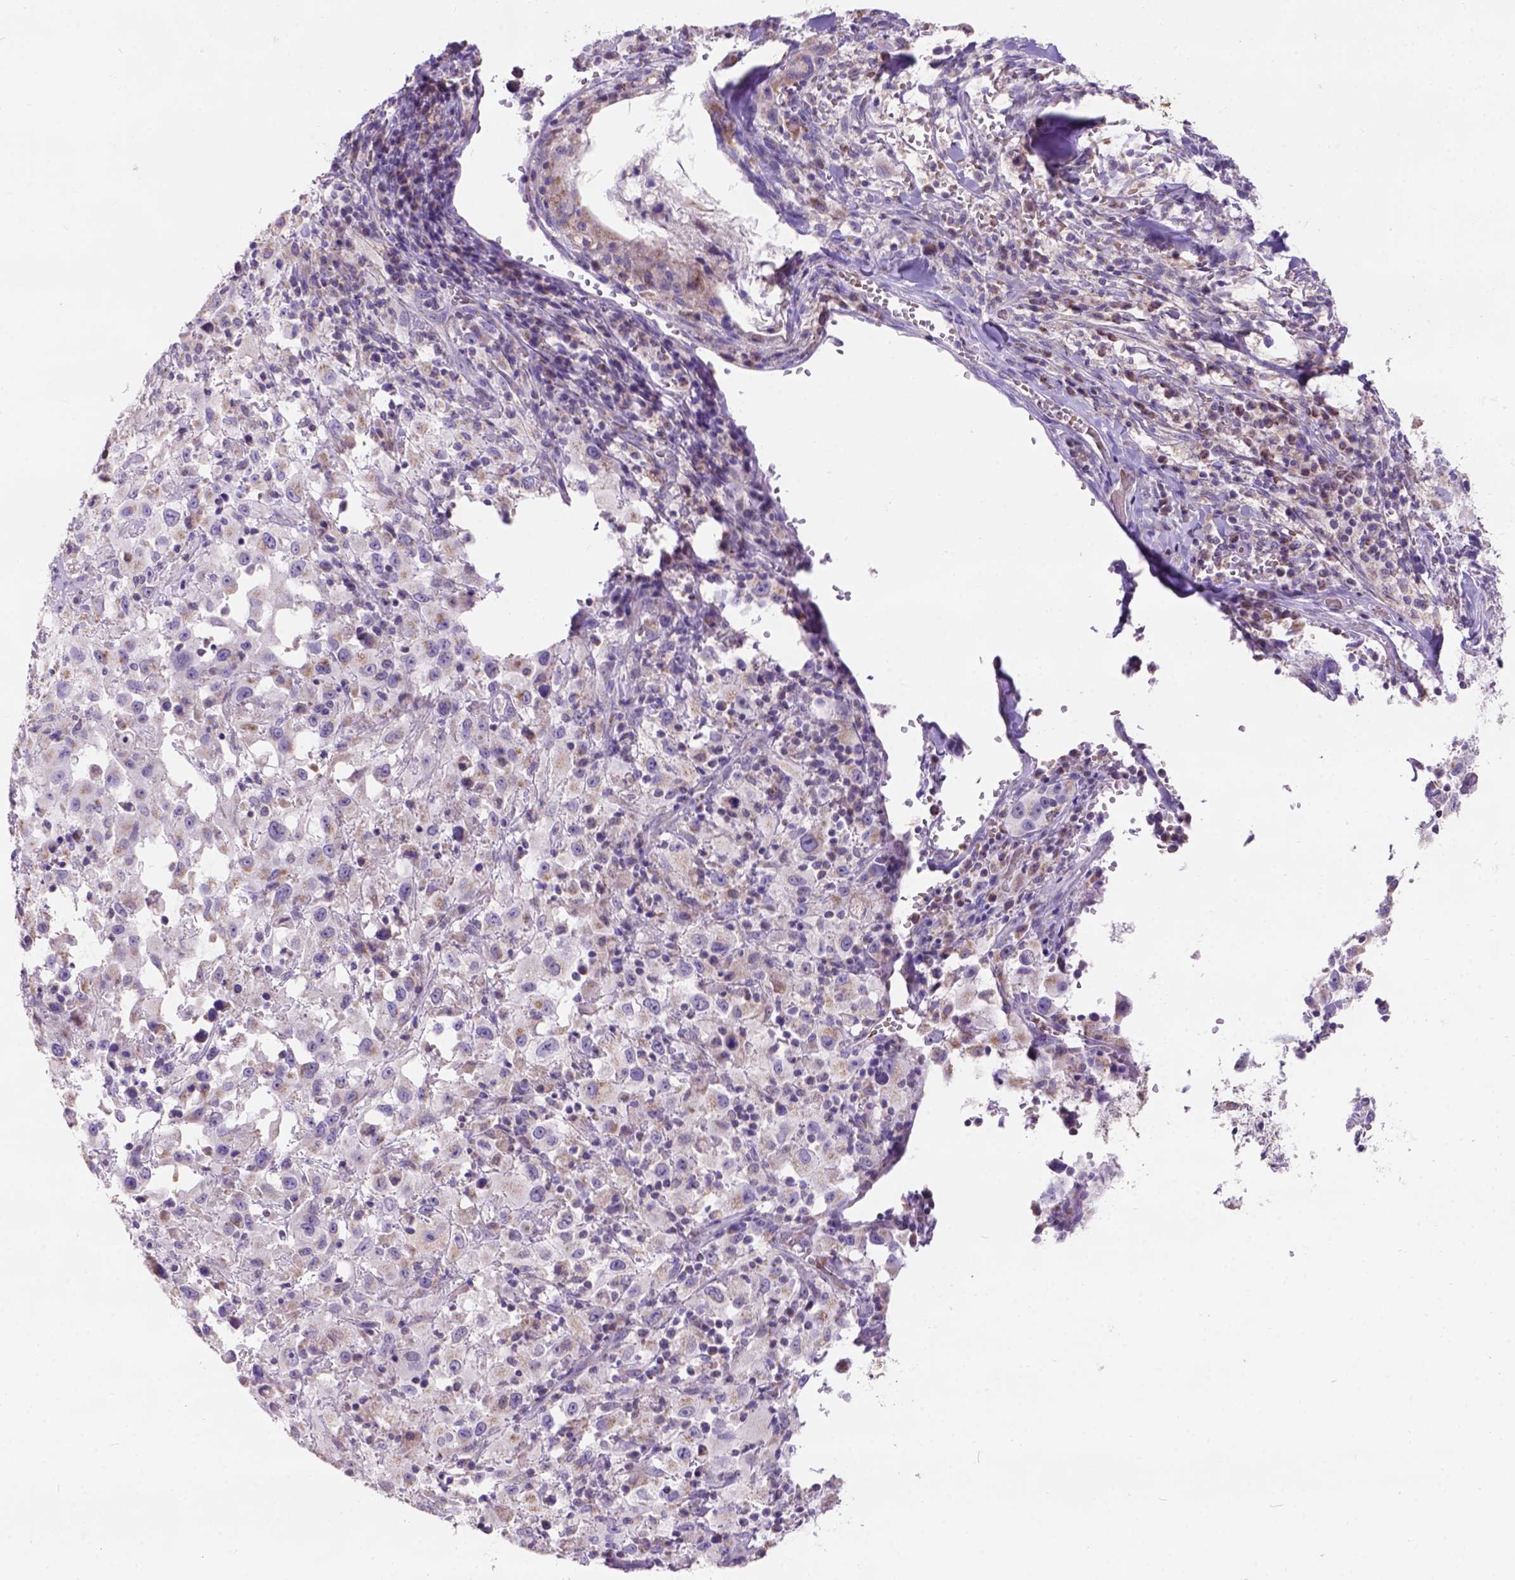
{"staining": {"intensity": "weak", "quantity": ">75%", "location": "cytoplasmic/membranous"}, "tissue": "melanoma", "cell_type": "Tumor cells", "image_type": "cancer", "snomed": [{"axis": "morphology", "description": "Malignant melanoma, Metastatic site"}, {"axis": "topography", "description": "Soft tissue"}], "caption": "This image displays immunohistochemistry (IHC) staining of human melanoma, with low weak cytoplasmic/membranous positivity in approximately >75% of tumor cells.", "gene": "L2HGDH", "patient": {"sex": "male", "age": 50}}